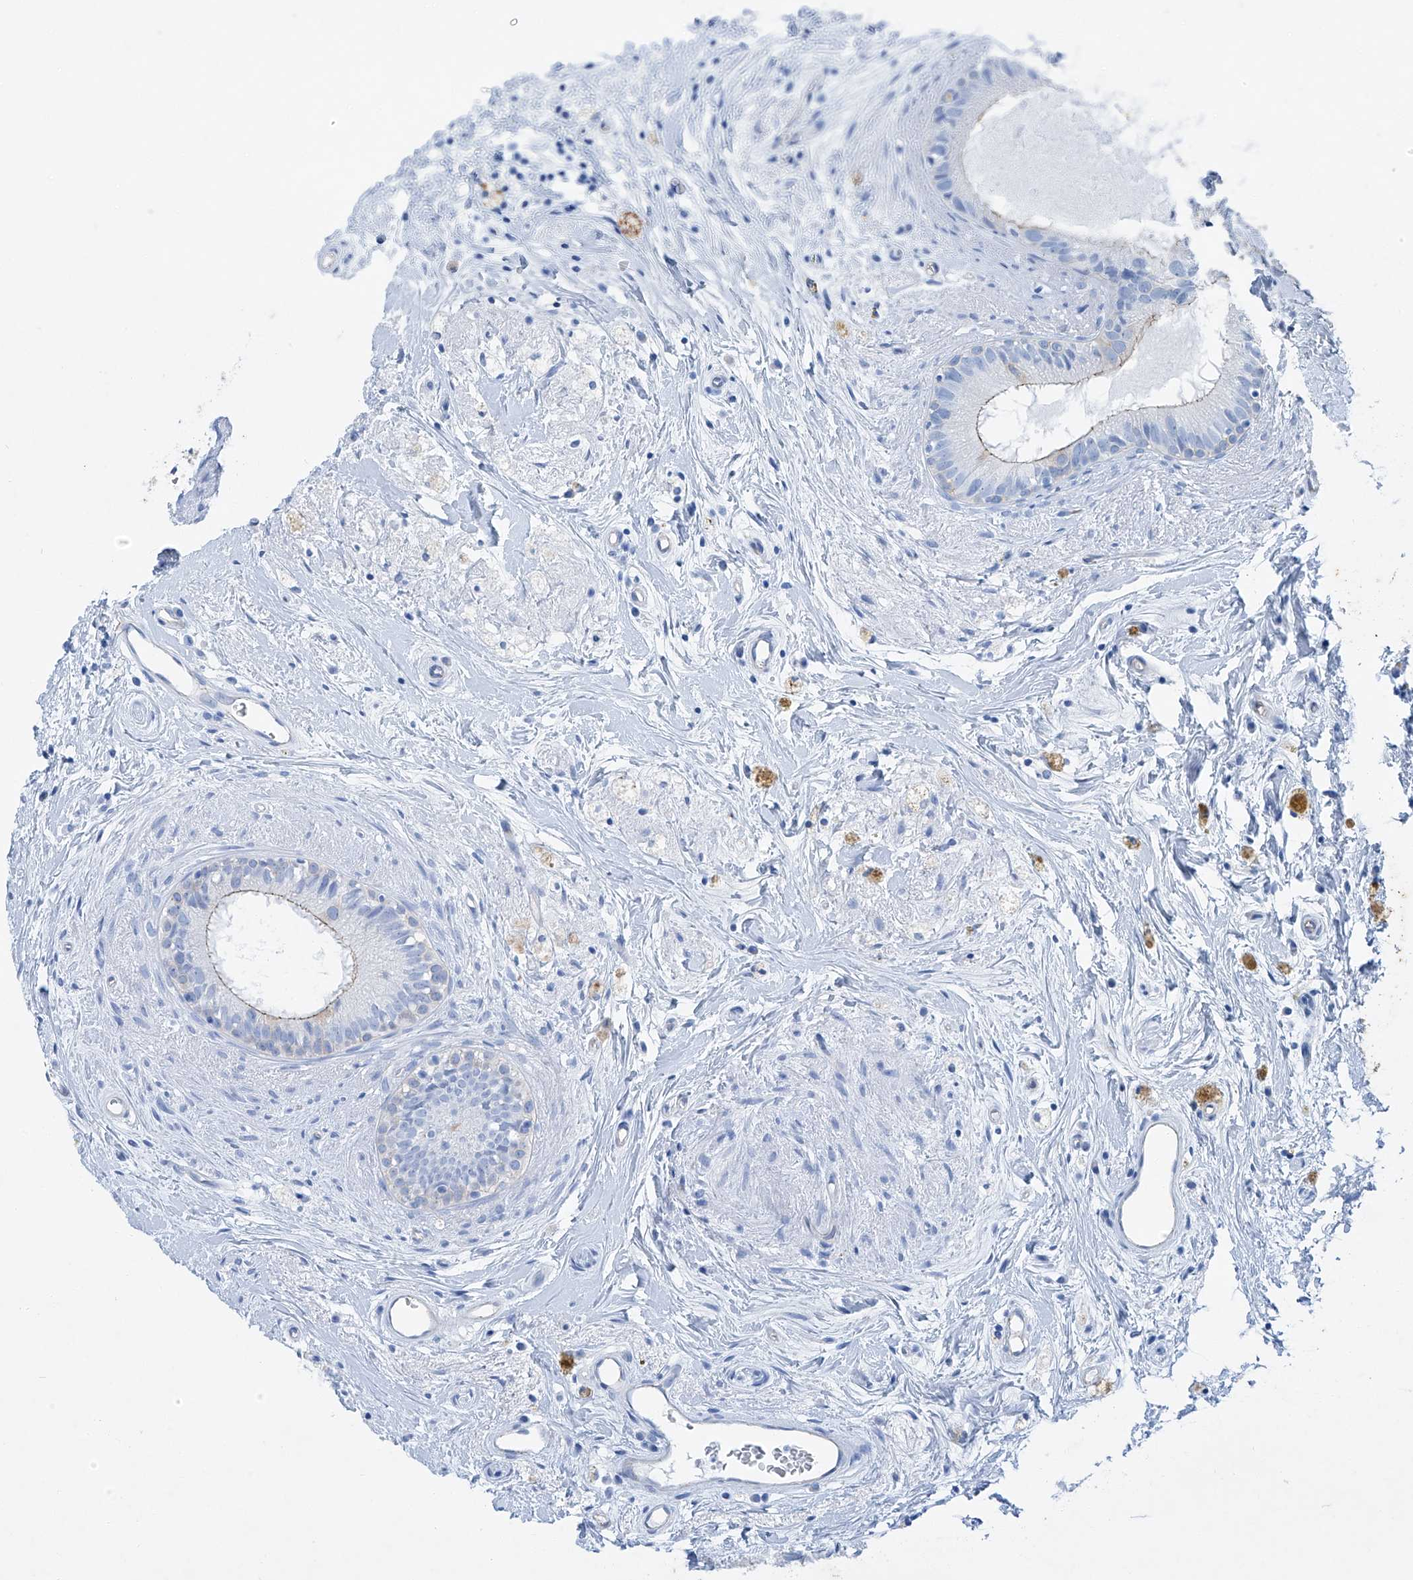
{"staining": {"intensity": "negative", "quantity": "none", "location": "none"}, "tissue": "epididymis", "cell_type": "Glandular cells", "image_type": "normal", "snomed": [{"axis": "morphology", "description": "Normal tissue, NOS"}, {"axis": "topography", "description": "Epididymis"}], "caption": "A histopathology image of epididymis stained for a protein shows no brown staining in glandular cells. (Stains: DAB immunohistochemistry with hematoxylin counter stain, Microscopy: brightfield microscopy at high magnification).", "gene": "MAGI1", "patient": {"sex": "male", "age": 80}}